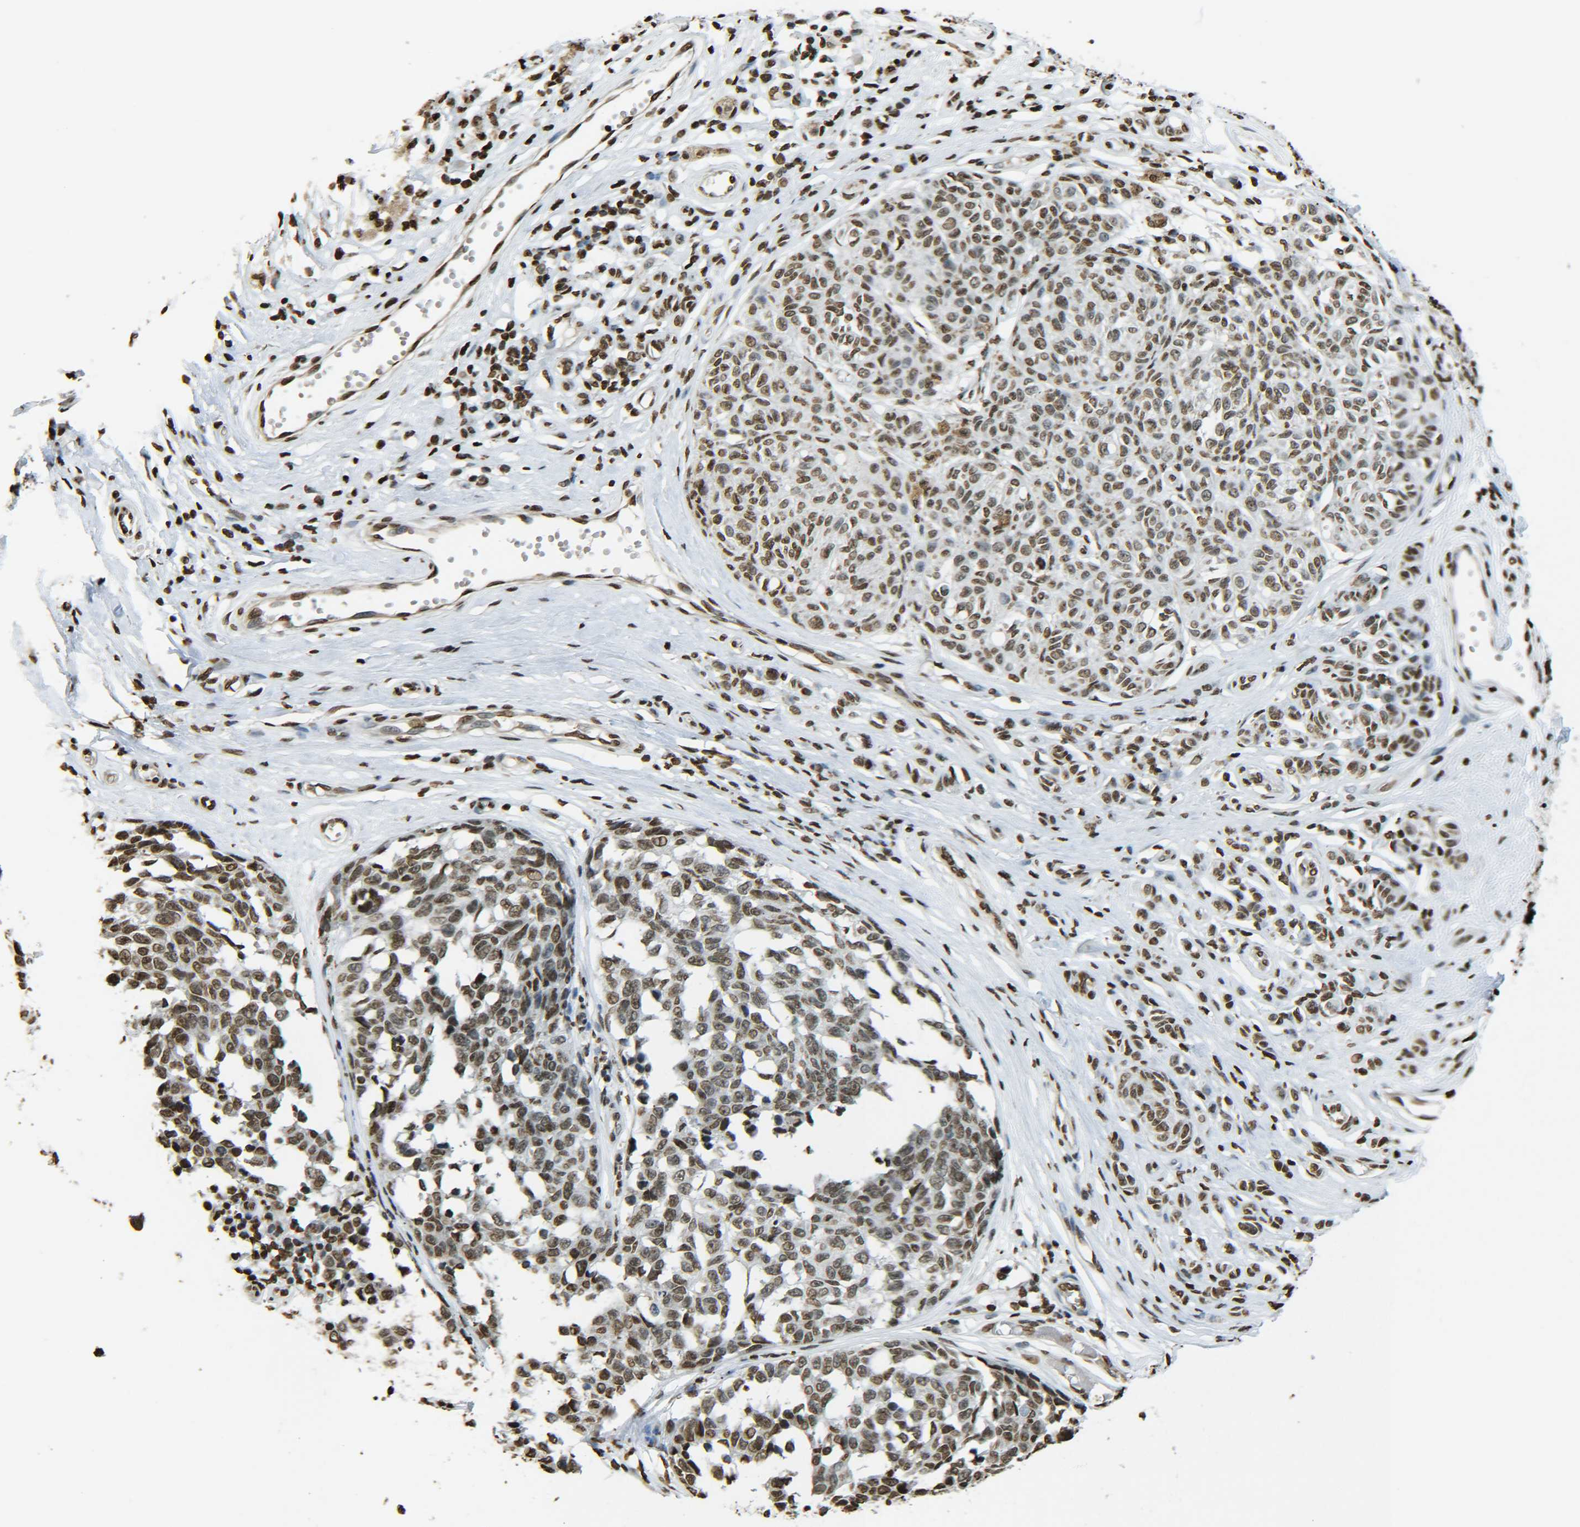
{"staining": {"intensity": "moderate", "quantity": ">75%", "location": "nuclear"}, "tissue": "melanoma", "cell_type": "Tumor cells", "image_type": "cancer", "snomed": [{"axis": "morphology", "description": "Malignant melanoma, NOS"}, {"axis": "topography", "description": "Skin"}], "caption": "A high-resolution histopathology image shows IHC staining of melanoma, which demonstrates moderate nuclear positivity in about >75% of tumor cells.", "gene": "H4C16", "patient": {"sex": "female", "age": 64}}